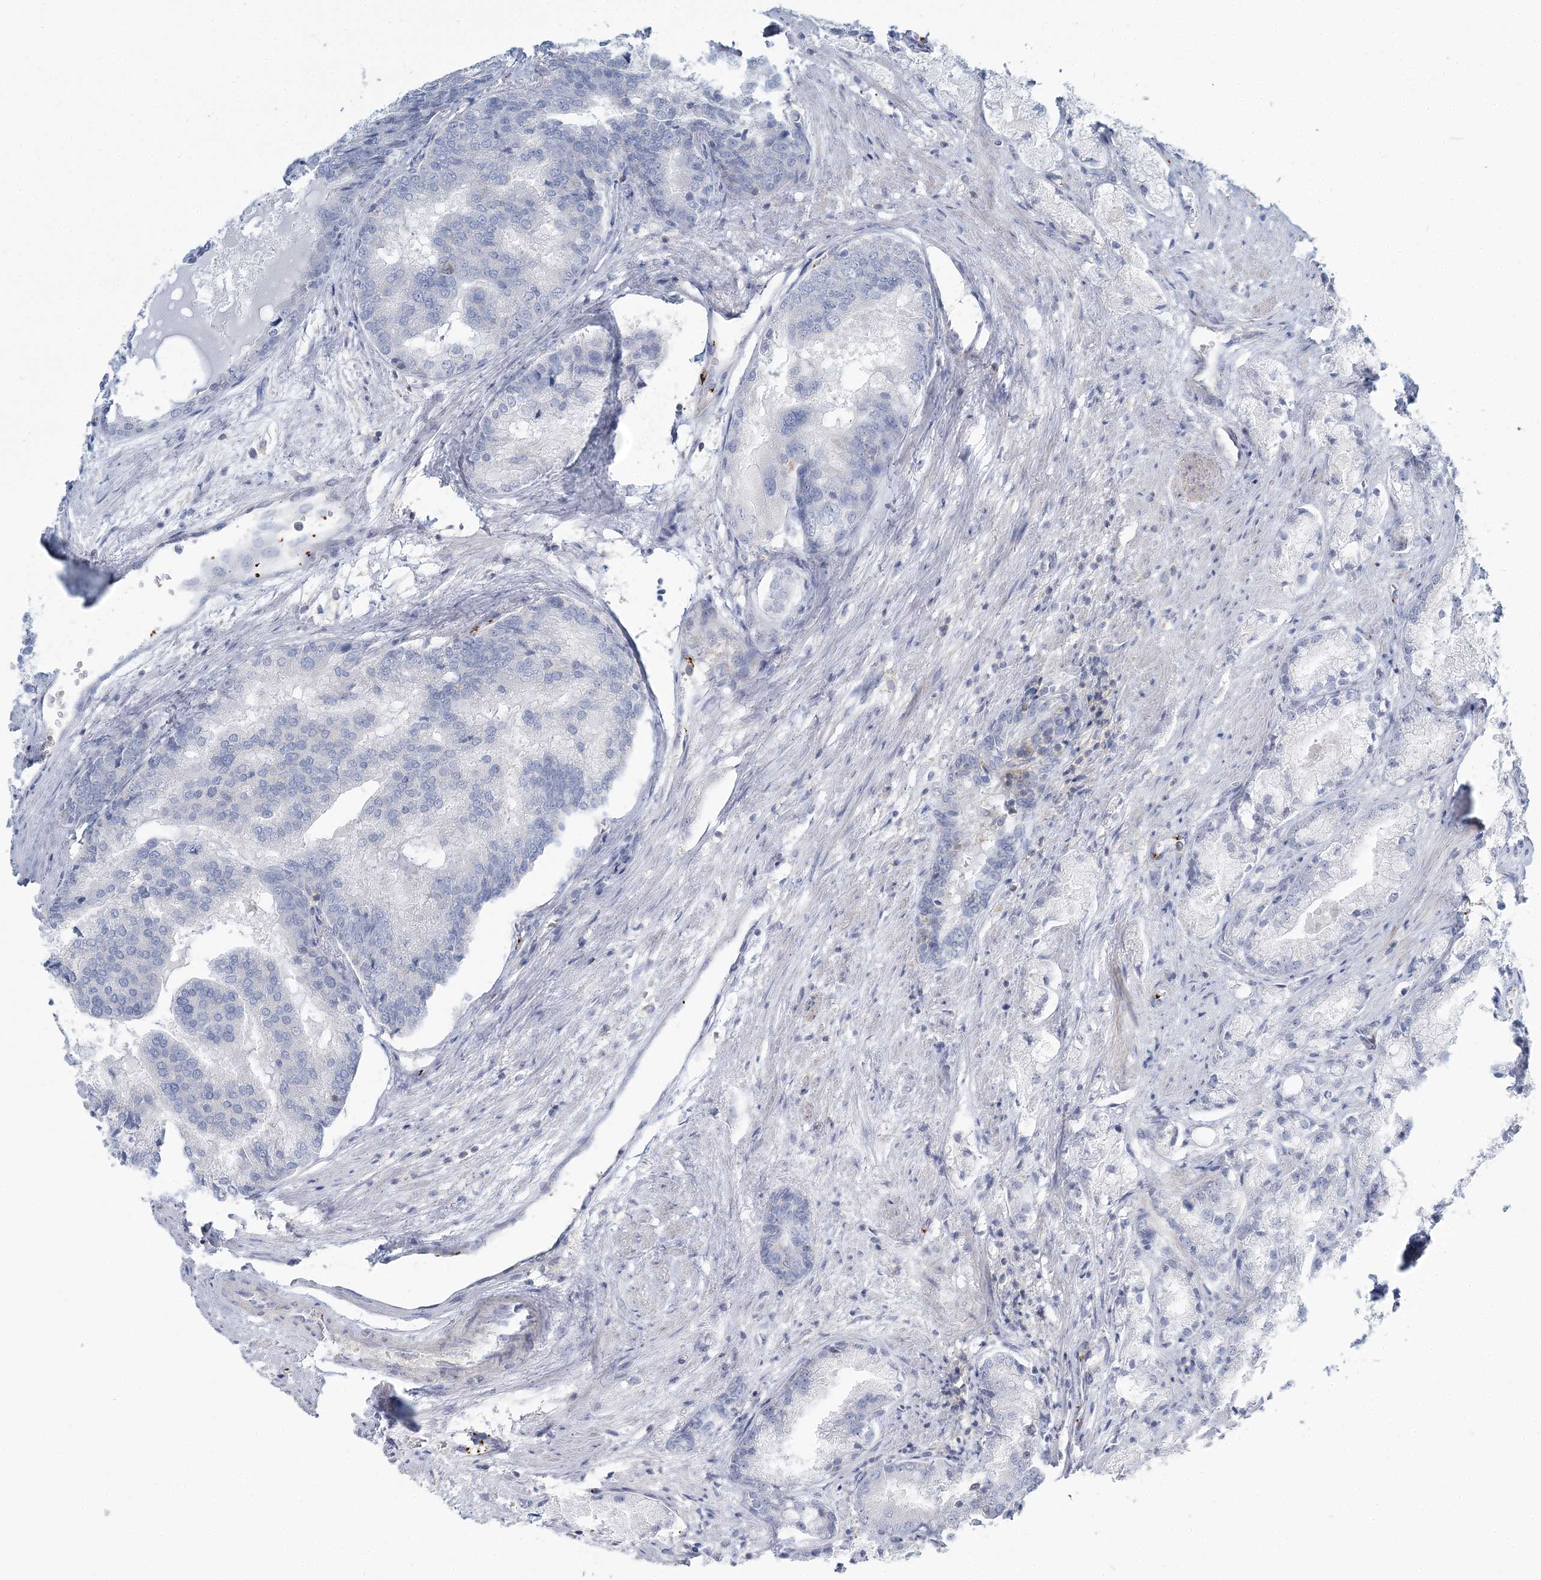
{"staining": {"intensity": "negative", "quantity": "none", "location": "none"}, "tissue": "prostate cancer", "cell_type": "Tumor cells", "image_type": "cancer", "snomed": [{"axis": "morphology", "description": "Adenocarcinoma, High grade"}, {"axis": "topography", "description": "Prostate"}], "caption": "High magnification brightfield microscopy of prostate cancer (adenocarcinoma (high-grade)) stained with DAB (3,3'-diaminobenzidine) (brown) and counterstained with hematoxylin (blue): tumor cells show no significant staining.", "gene": "CUEDC2", "patient": {"sex": "male", "age": 50}}